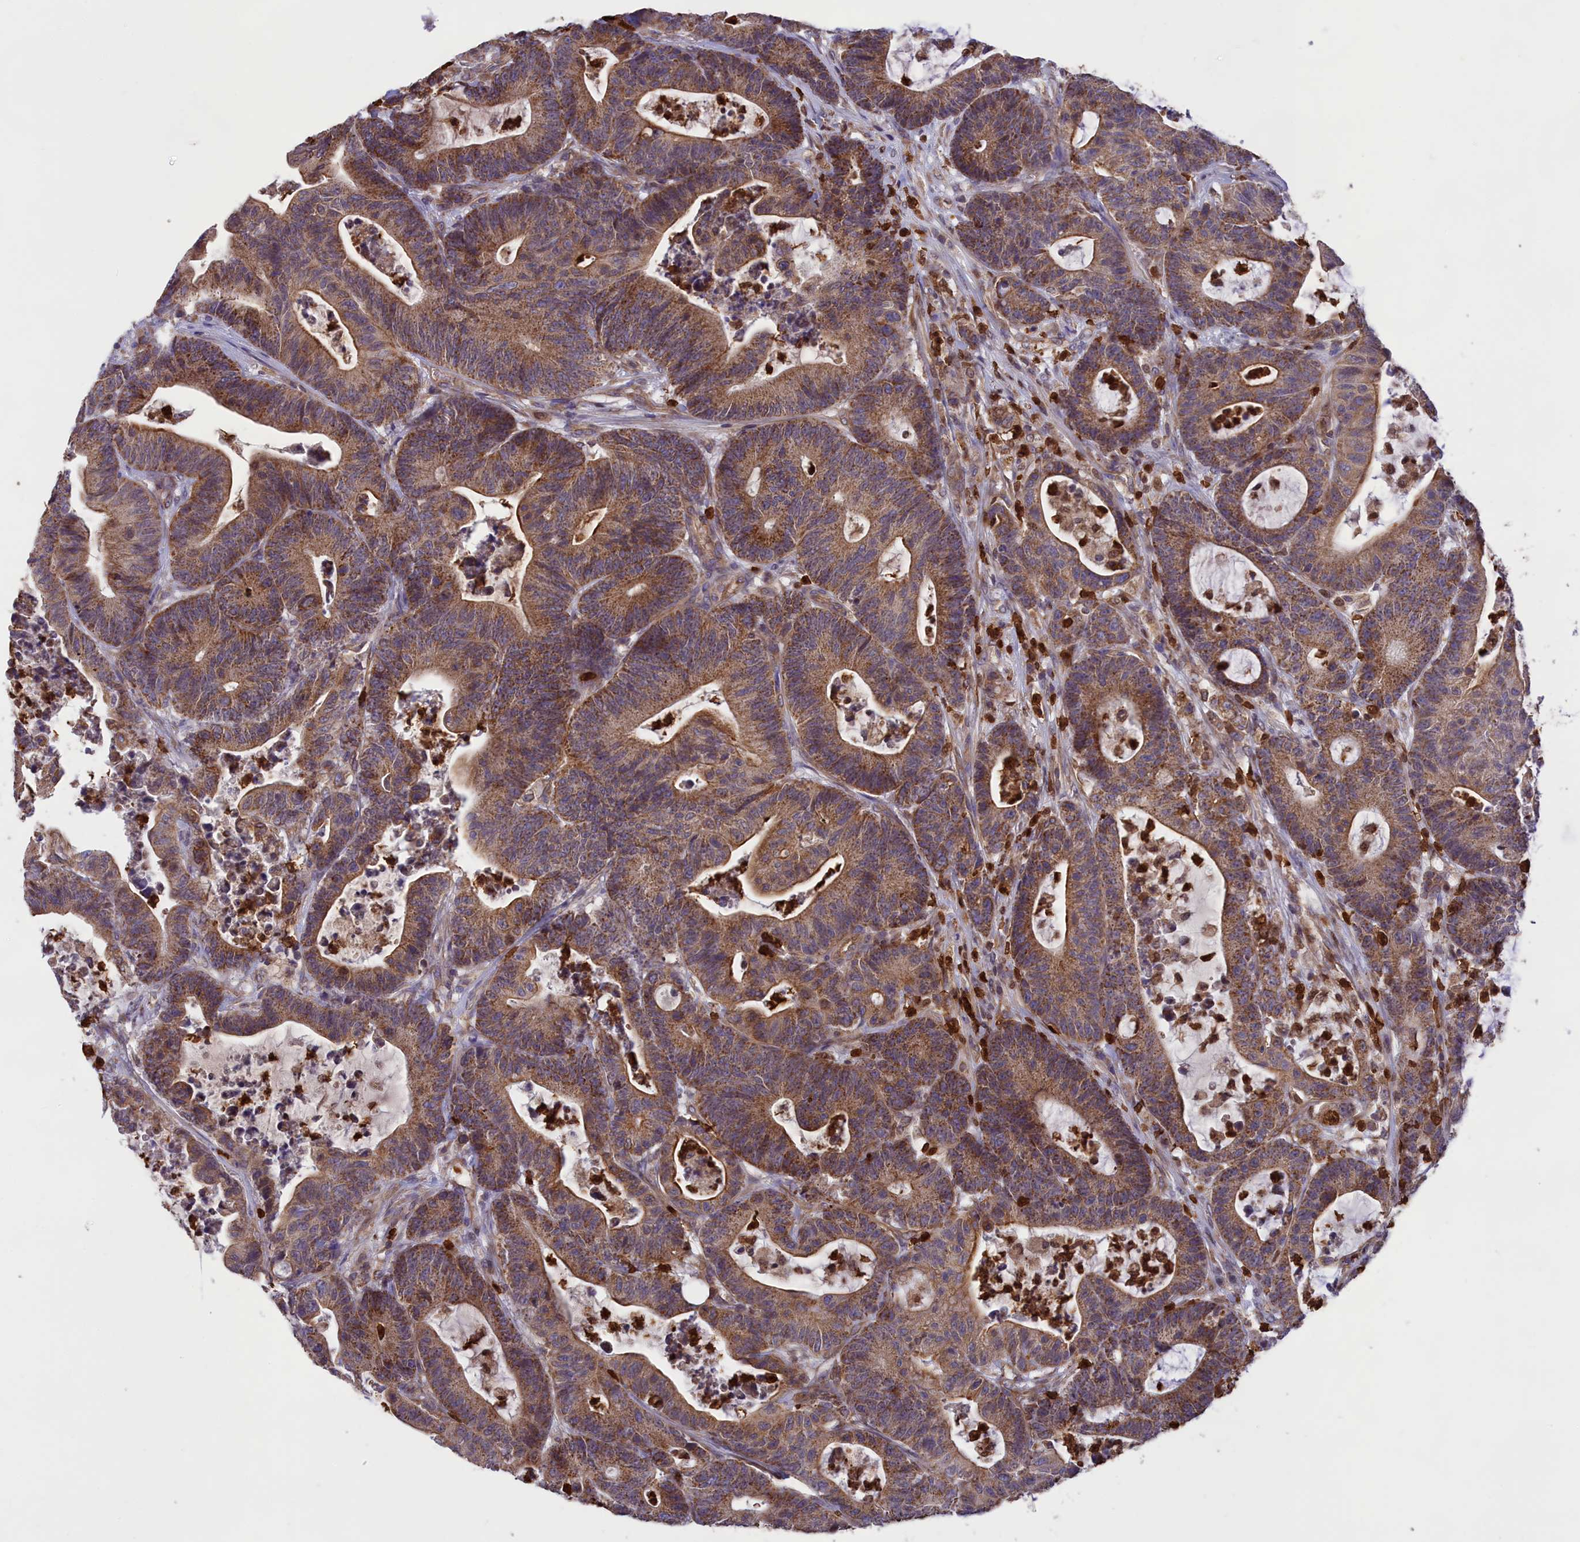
{"staining": {"intensity": "moderate", "quantity": ">75%", "location": "cytoplasmic/membranous"}, "tissue": "colorectal cancer", "cell_type": "Tumor cells", "image_type": "cancer", "snomed": [{"axis": "morphology", "description": "Adenocarcinoma, NOS"}, {"axis": "topography", "description": "Colon"}], "caption": "Colorectal adenocarcinoma stained for a protein displays moderate cytoplasmic/membranous positivity in tumor cells.", "gene": "PKHD1L1", "patient": {"sex": "female", "age": 84}}